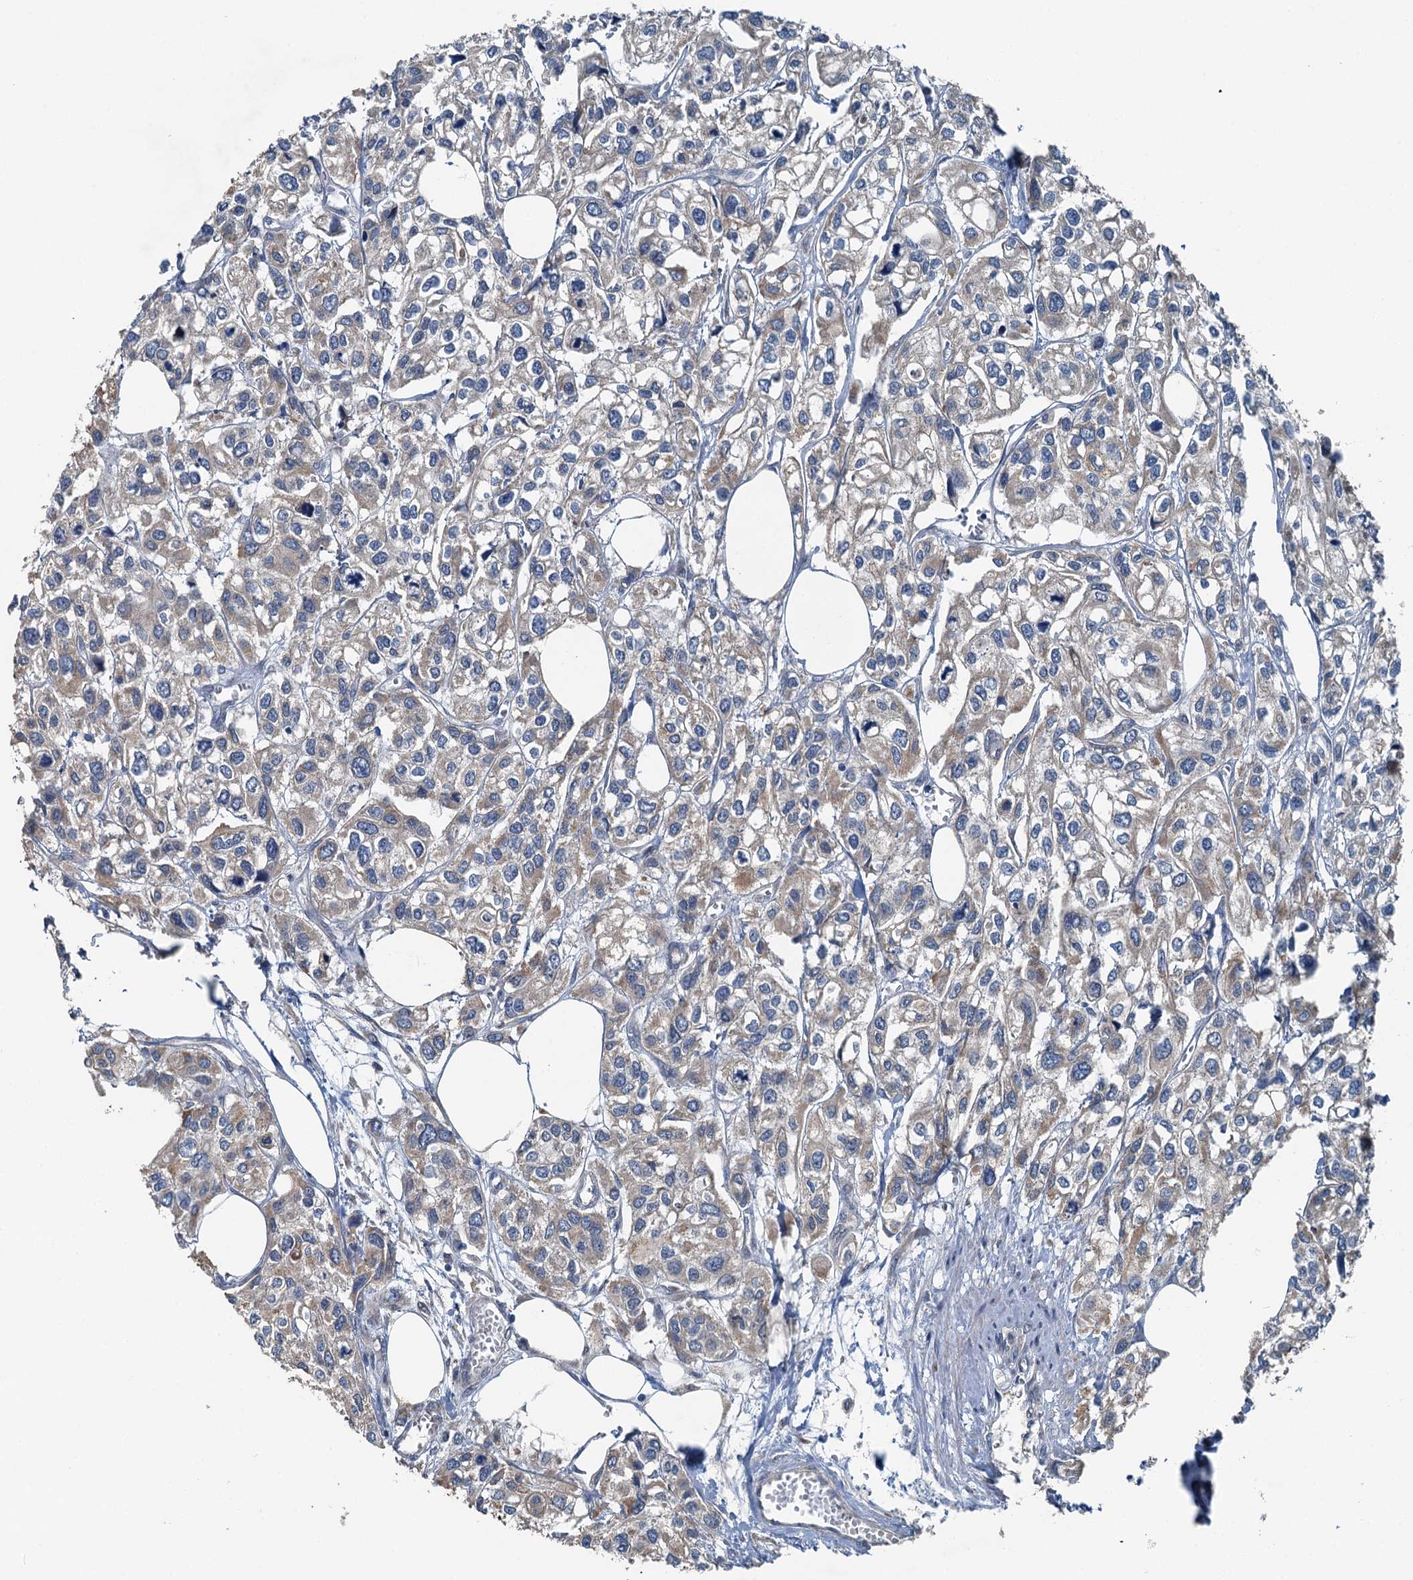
{"staining": {"intensity": "weak", "quantity": ">75%", "location": "cytoplasmic/membranous"}, "tissue": "urothelial cancer", "cell_type": "Tumor cells", "image_type": "cancer", "snomed": [{"axis": "morphology", "description": "Urothelial carcinoma, High grade"}, {"axis": "topography", "description": "Urinary bladder"}], "caption": "Urothelial cancer stained with a brown dye demonstrates weak cytoplasmic/membranous positive expression in about >75% of tumor cells.", "gene": "C6orf120", "patient": {"sex": "male", "age": 67}}